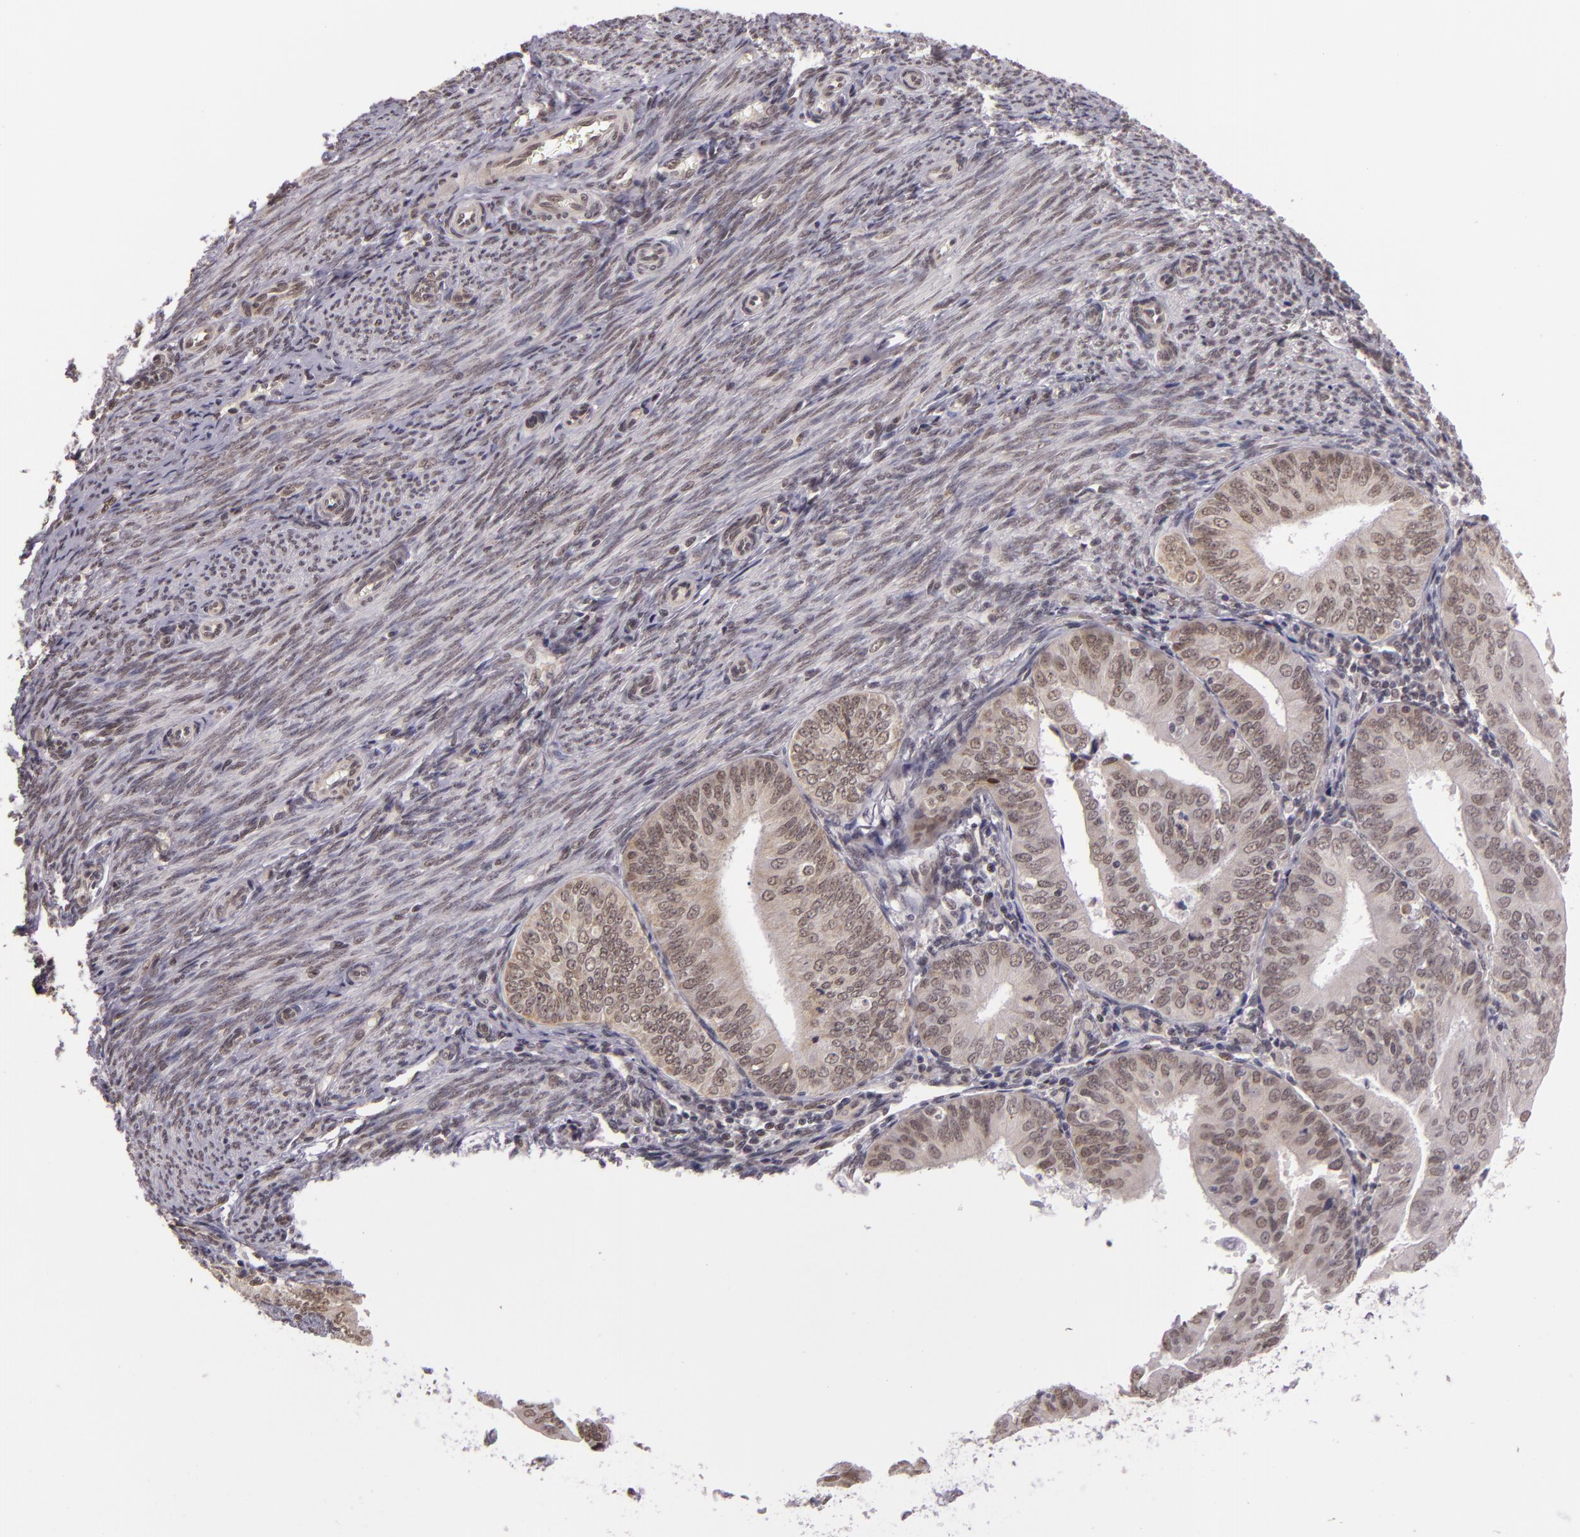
{"staining": {"intensity": "weak", "quantity": "<25%", "location": "cytoplasmic/membranous,nuclear"}, "tissue": "endometrial cancer", "cell_type": "Tumor cells", "image_type": "cancer", "snomed": [{"axis": "morphology", "description": "Adenocarcinoma, NOS"}, {"axis": "topography", "description": "Endometrium"}], "caption": "Endometrial cancer (adenocarcinoma) stained for a protein using immunohistochemistry (IHC) demonstrates no expression tumor cells.", "gene": "ALX1", "patient": {"sex": "female", "age": 79}}